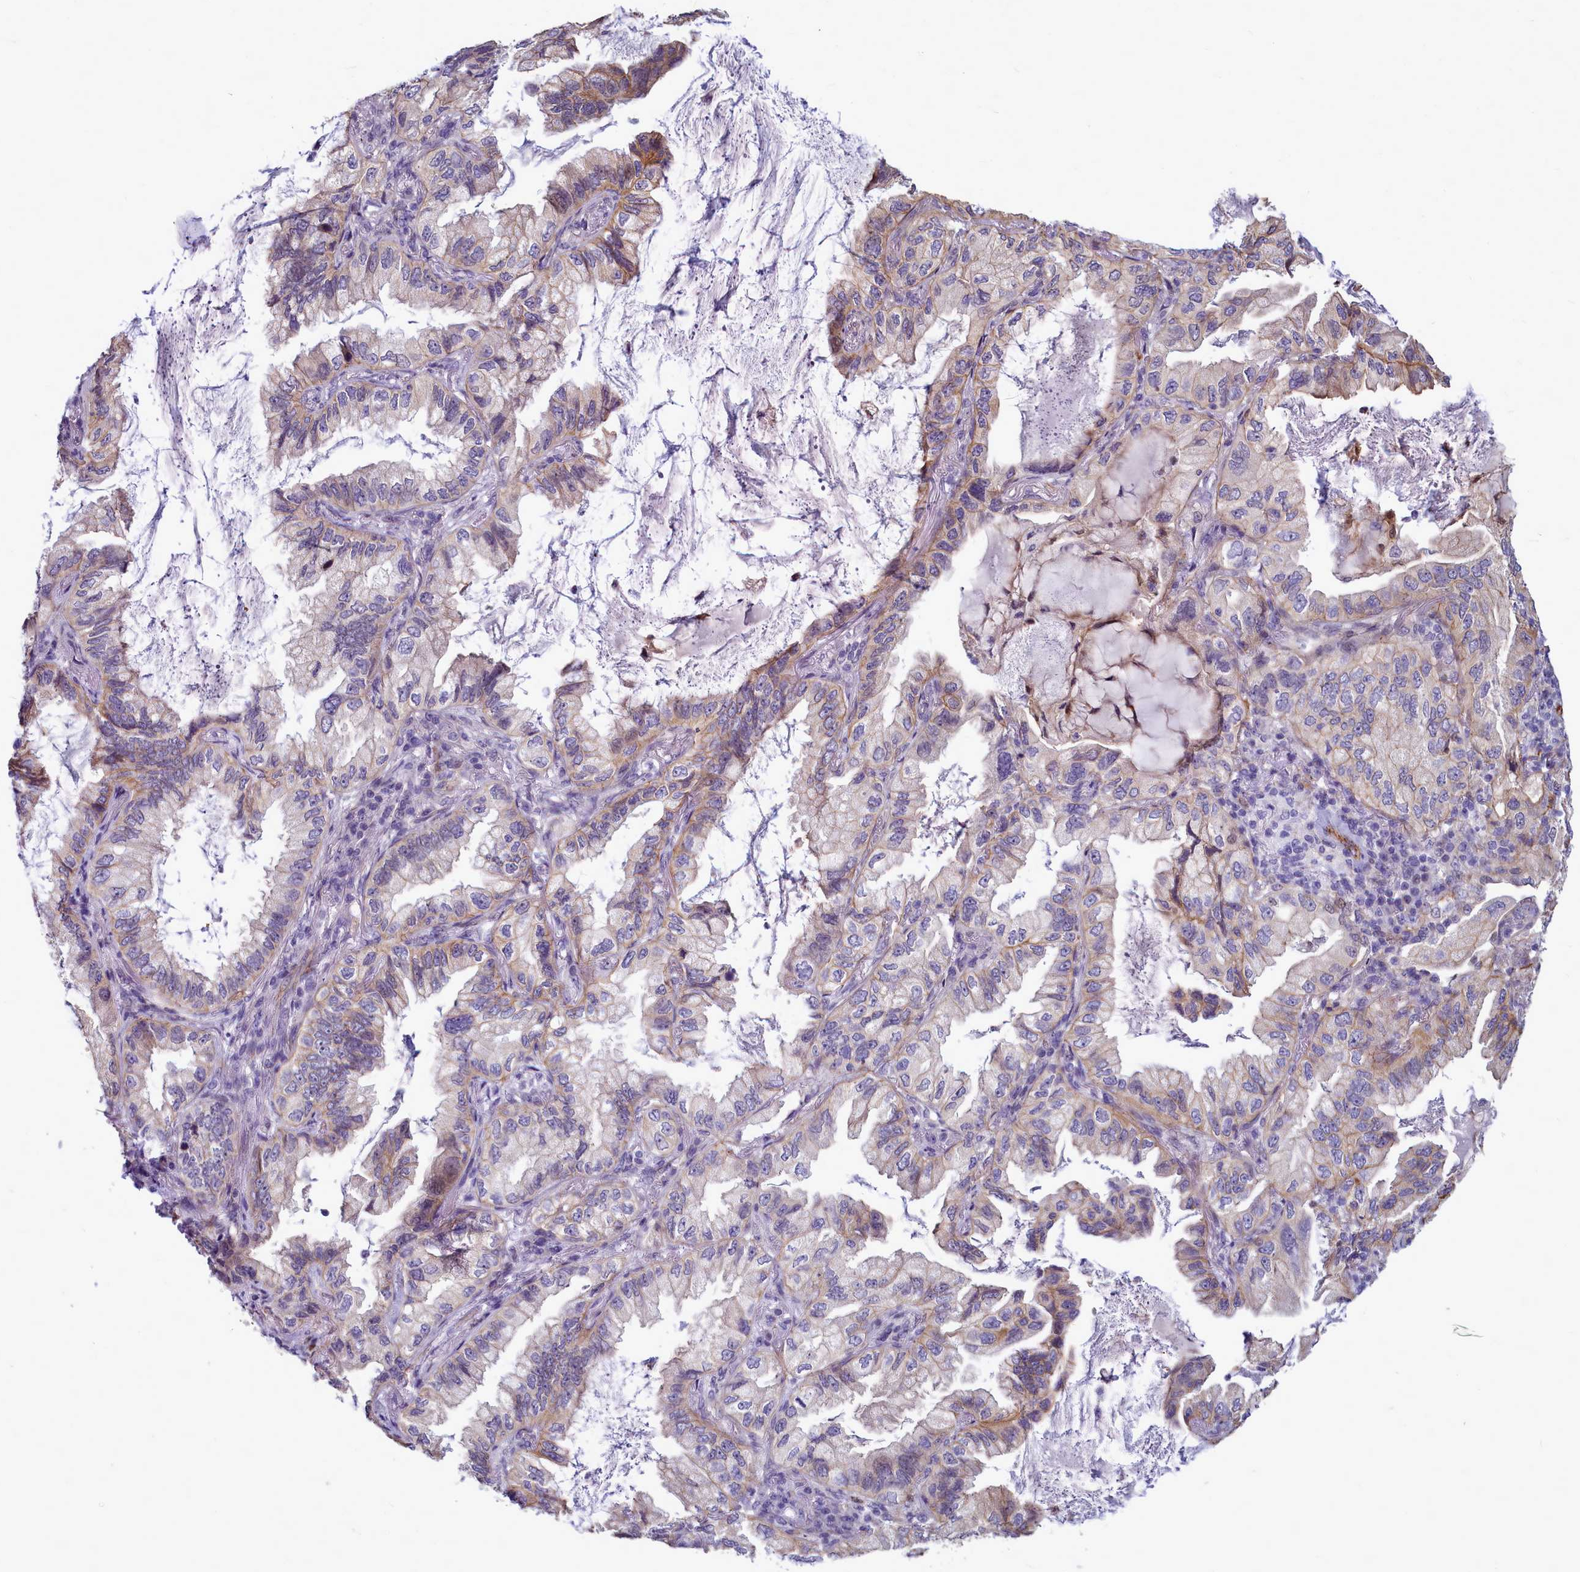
{"staining": {"intensity": "weak", "quantity": "<25%", "location": "cytoplasmic/membranous"}, "tissue": "lung cancer", "cell_type": "Tumor cells", "image_type": "cancer", "snomed": [{"axis": "morphology", "description": "Adenocarcinoma, NOS"}, {"axis": "topography", "description": "Lung"}], "caption": "IHC histopathology image of neoplastic tissue: lung adenocarcinoma stained with DAB (3,3'-diaminobenzidine) exhibits no significant protein staining in tumor cells.", "gene": "TTC5", "patient": {"sex": "female", "age": 69}}